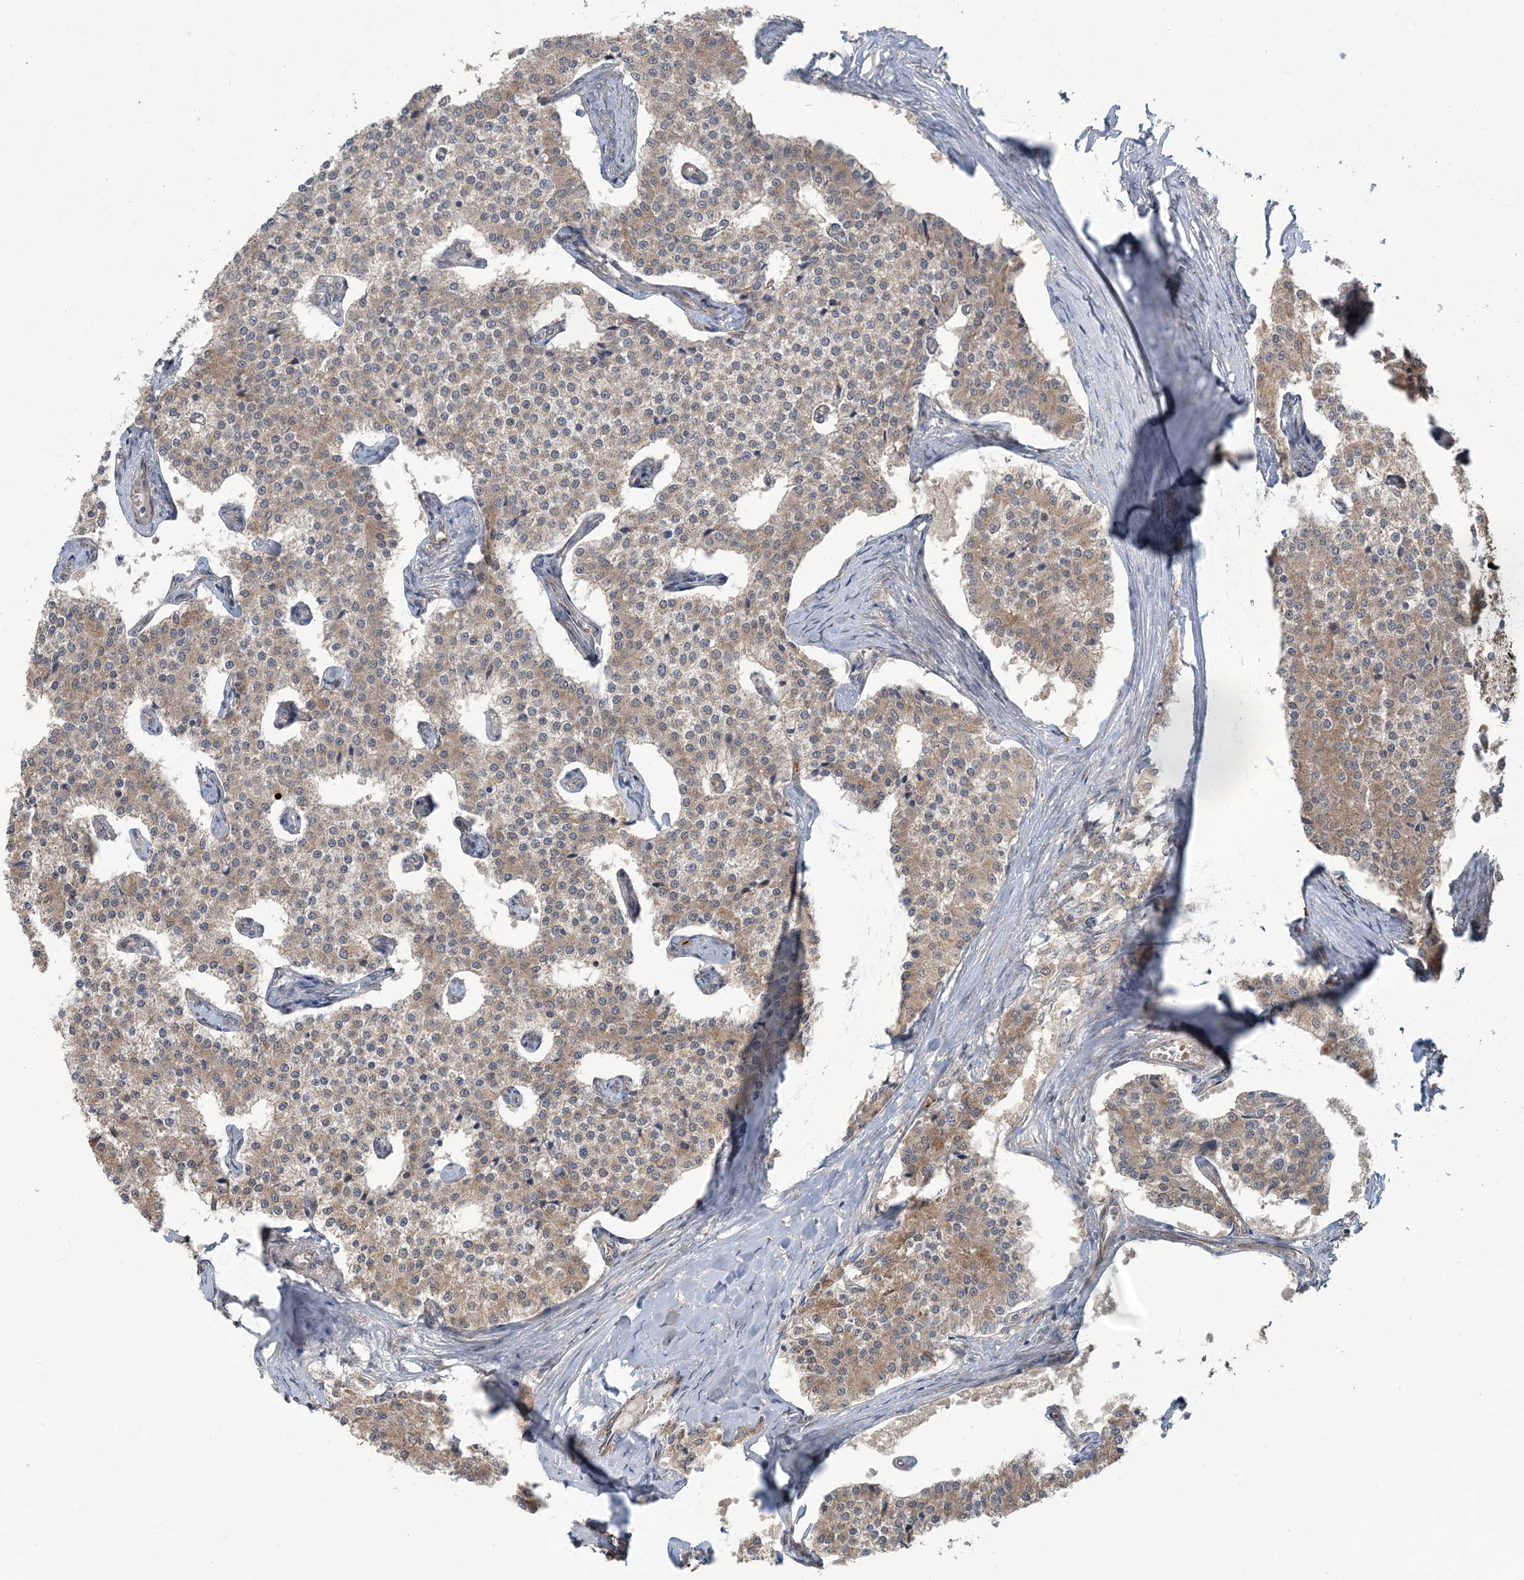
{"staining": {"intensity": "weak", "quantity": ">75%", "location": "cytoplasmic/membranous"}, "tissue": "carcinoid", "cell_type": "Tumor cells", "image_type": "cancer", "snomed": [{"axis": "morphology", "description": "Carcinoid, malignant, NOS"}, {"axis": "topography", "description": "Colon"}], "caption": "IHC histopathology image of malignant carcinoid stained for a protein (brown), which displays low levels of weak cytoplasmic/membranous positivity in about >75% of tumor cells.", "gene": "ERI2", "patient": {"sex": "female", "age": 52}}